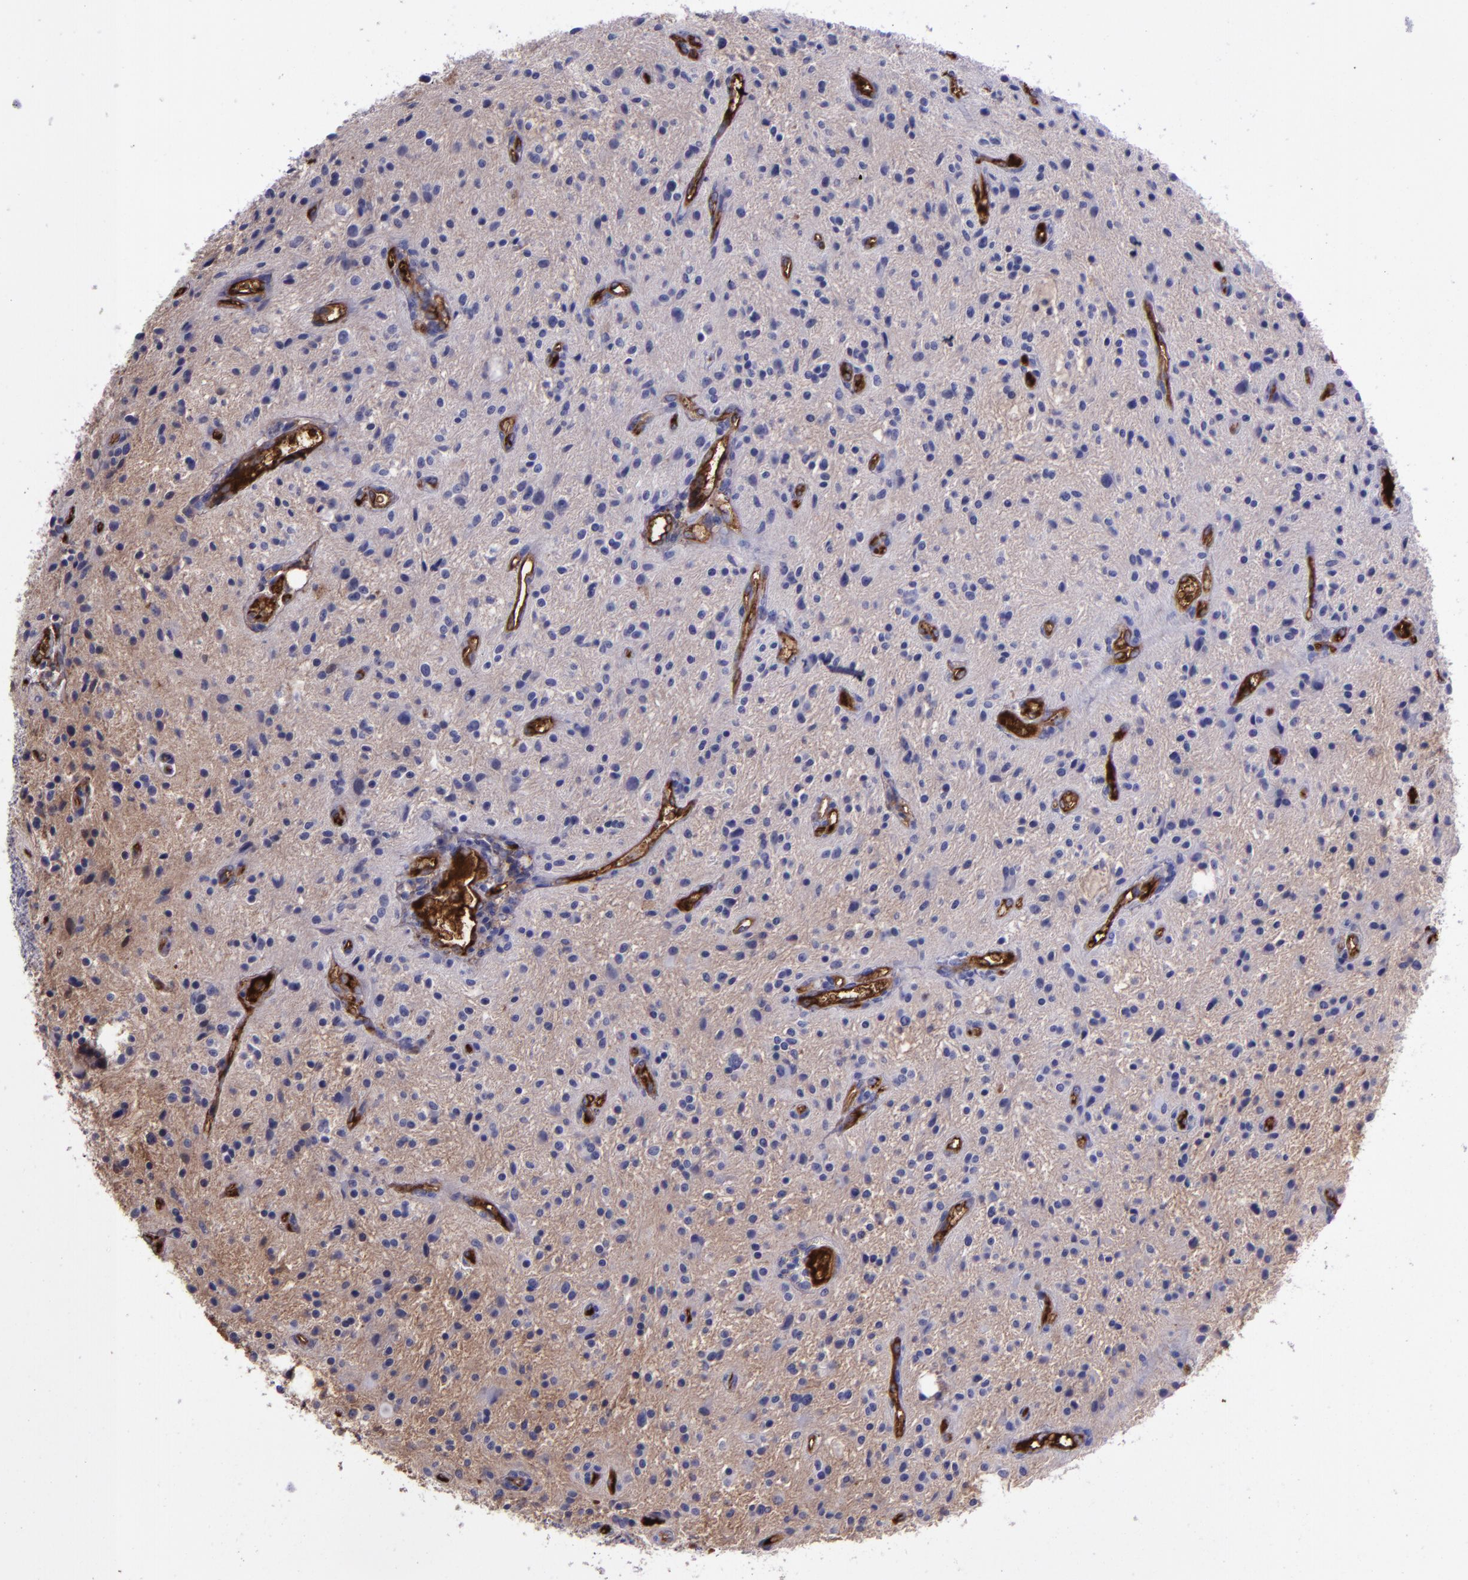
{"staining": {"intensity": "negative", "quantity": "none", "location": "none"}, "tissue": "glioma", "cell_type": "Tumor cells", "image_type": "cancer", "snomed": [{"axis": "morphology", "description": "Glioma, malignant, NOS"}, {"axis": "topography", "description": "Cerebellum"}], "caption": "Tumor cells are negative for brown protein staining in glioma. The staining was performed using DAB (3,3'-diaminobenzidine) to visualize the protein expression in brown, while the nuclei were stained in blue with hematoxylin (Magnification: 20x).", "gene": "A2M", "patient": {"sex": "female", "age": 10}}